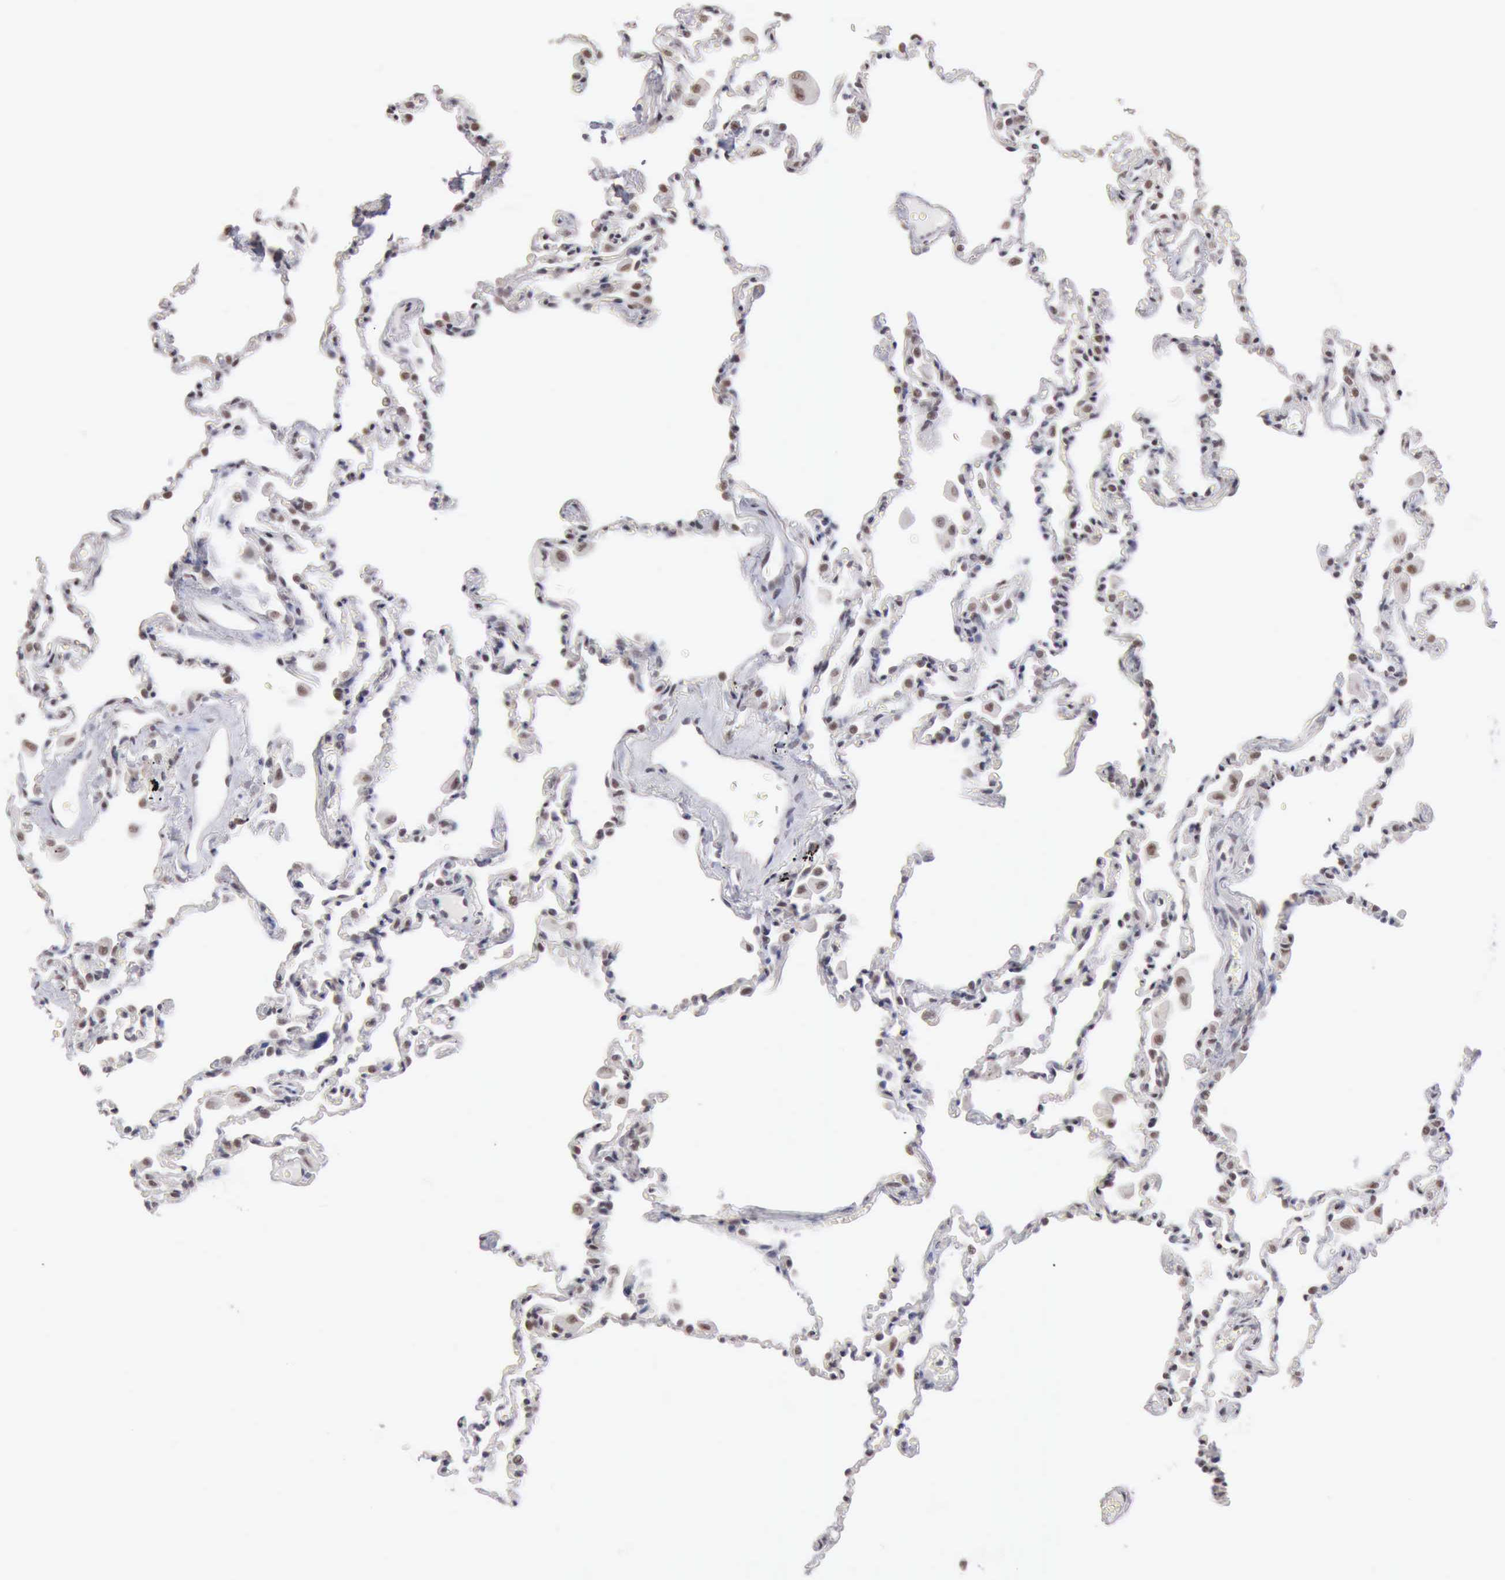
{"staining": {"intensity": "weak", "quantity": "25%-75%", "location": "nuclear"}, "tissue": "lung", "cell_type": "Alveolar cells", "image_type": "normal", "snomed": [{"axis": "morphology", "description": "Normal tissue, NOS"}, {"axis": "topography", "description": "Lung"}], "caption": "Lung stained with immunohistochemistry (IHC) demonstrates weak nuclear staining in approximately 25%-75% of alveolar cells.", "gene": "TAF1", "patient": {"sex": "male", "age": 59}}